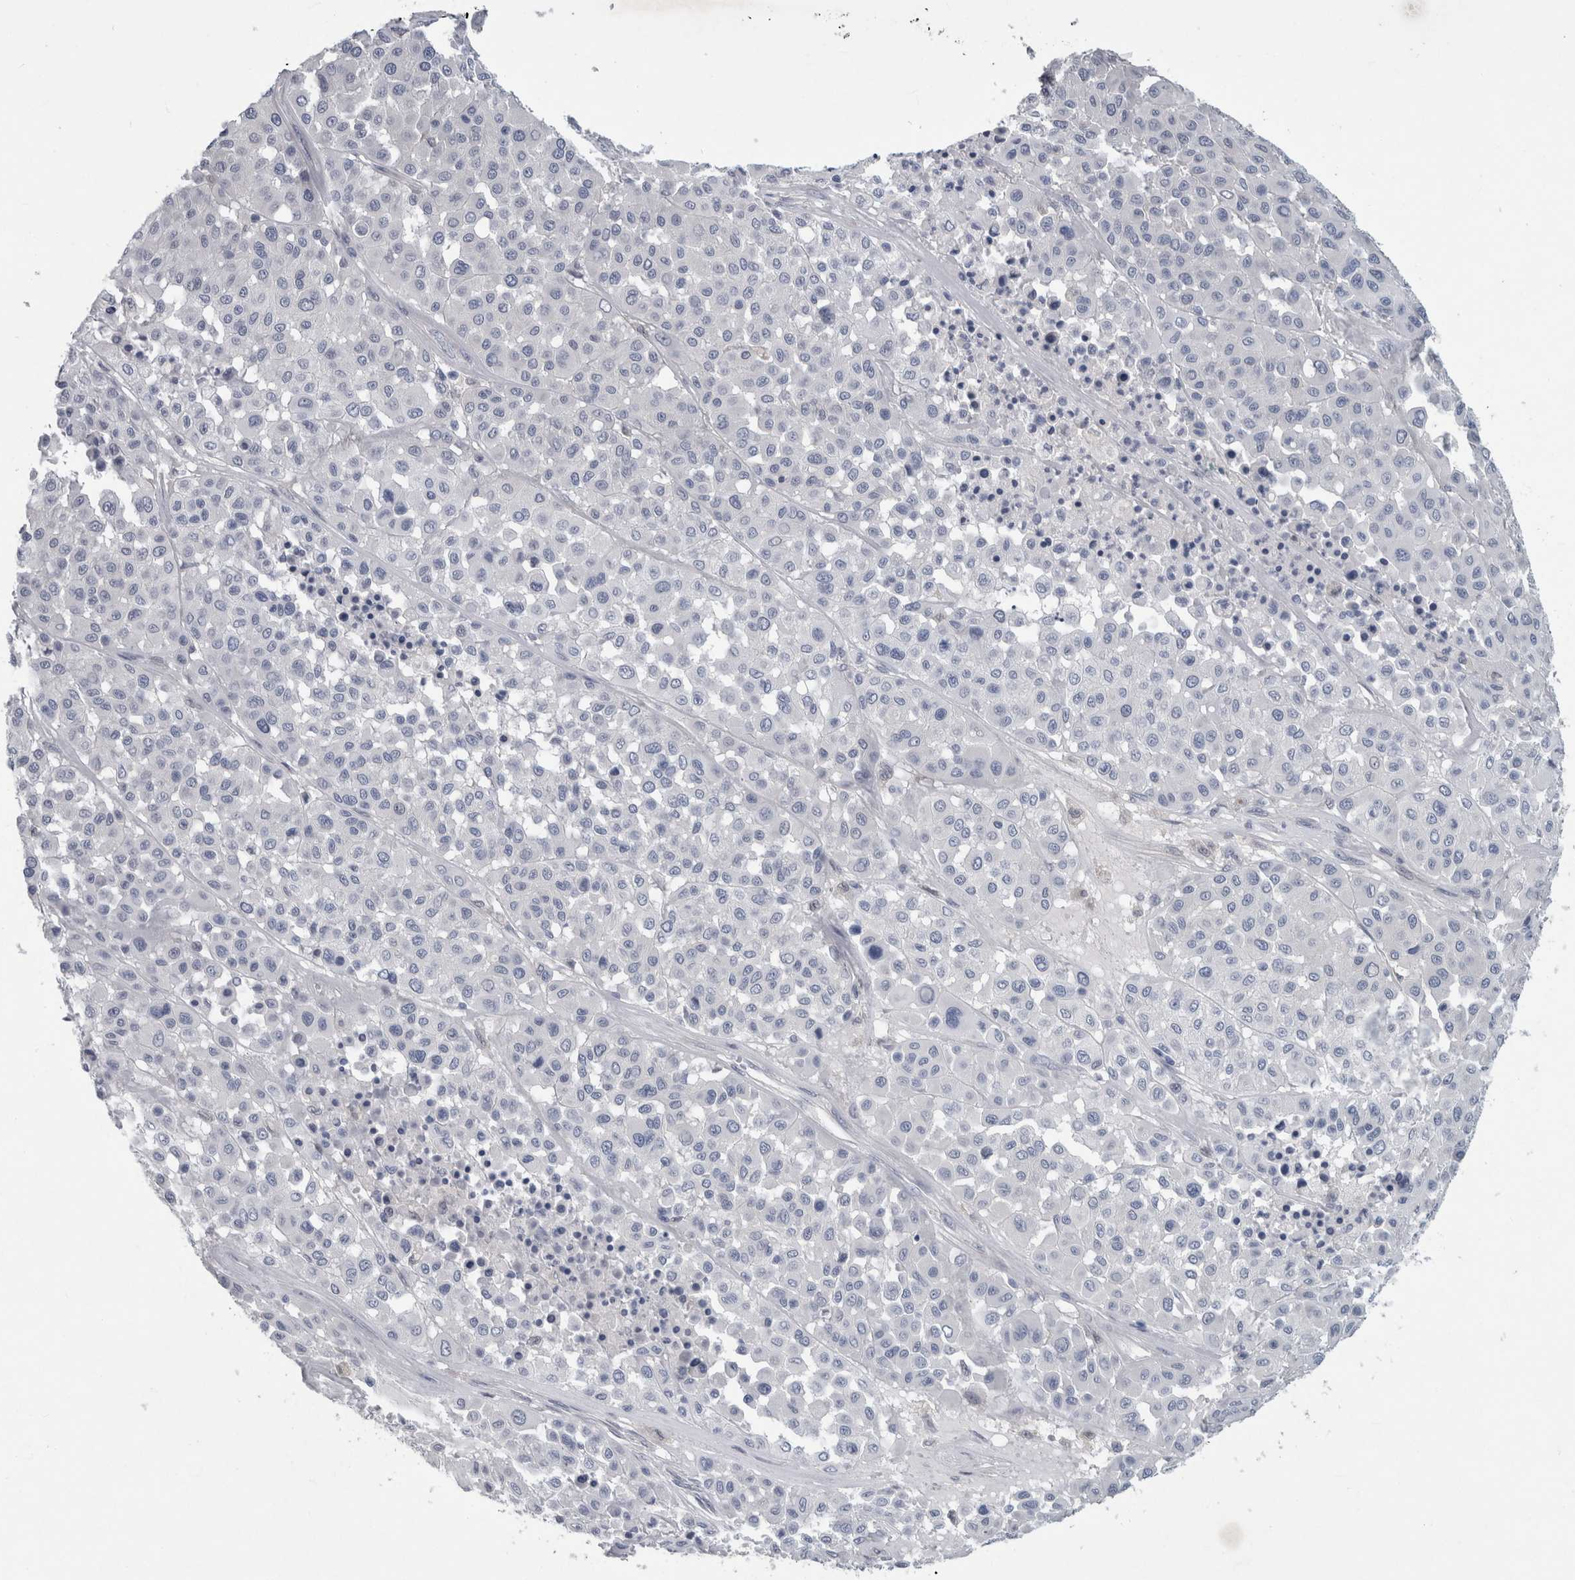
{"staining": {"intensity": "negative", "quantity": "none", "location": "none"}, "tissue": "melanoma", "cell_type": "Tumor cells", "image_type": "cancer", "snomed": [{"axis": "morphology", "description": "Malignant melanoma, Metastatic site"}, {"axis": "topography", "description": "Soft tissue"}], "caption": "Malignant melanoma (metastatic site) stained for a protein using IHC demonstrates no expression tumor cells.", "gene": "FAM83H", "patient": {"sex": "male", "age": 41}}